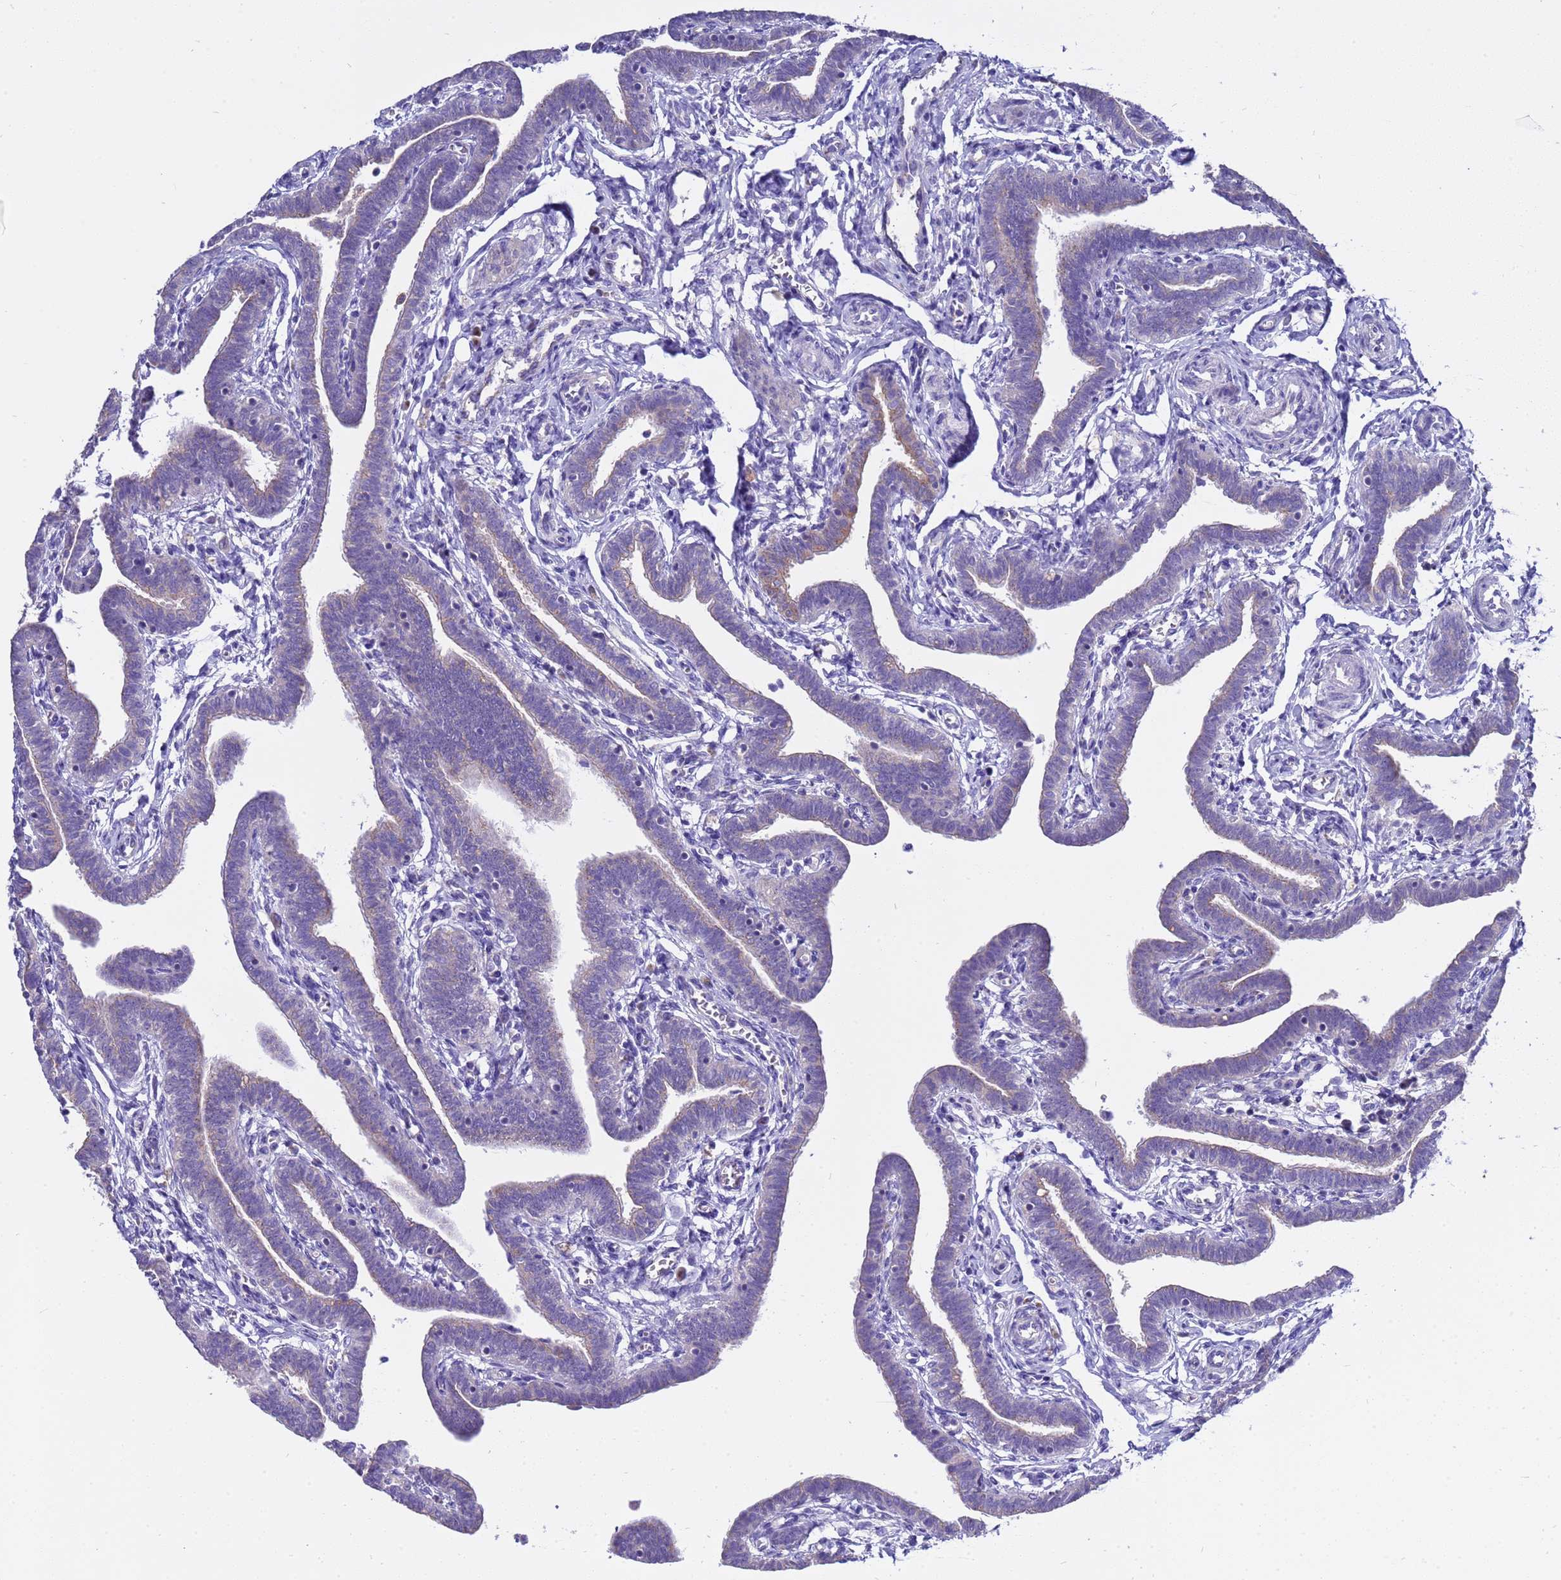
{"staining": {"intensity": "moderate", "quantity": "25%-75%", "location": "cytoplasmic/membranous"}, "tissue": "fallopian tube", "cell_type": "Glandular cells", "image_type": "normal", "snomed": [{"axis": "morphology", "description": "Normal tissue, NOS"}, {"axis": "topography", "description": "Fallopian tube"}], "caption": "This photomicrograph reveals unremarkable fallopian tube stained with immunohistochemistry to label a protein in brown. The cytoplasmic/membranous of glandular cells show moderate positivity for the protein. Nuclei are counter-stained blue.", "gene": "ANAPC1", "patient": {"sex": "female", "age": 36}}